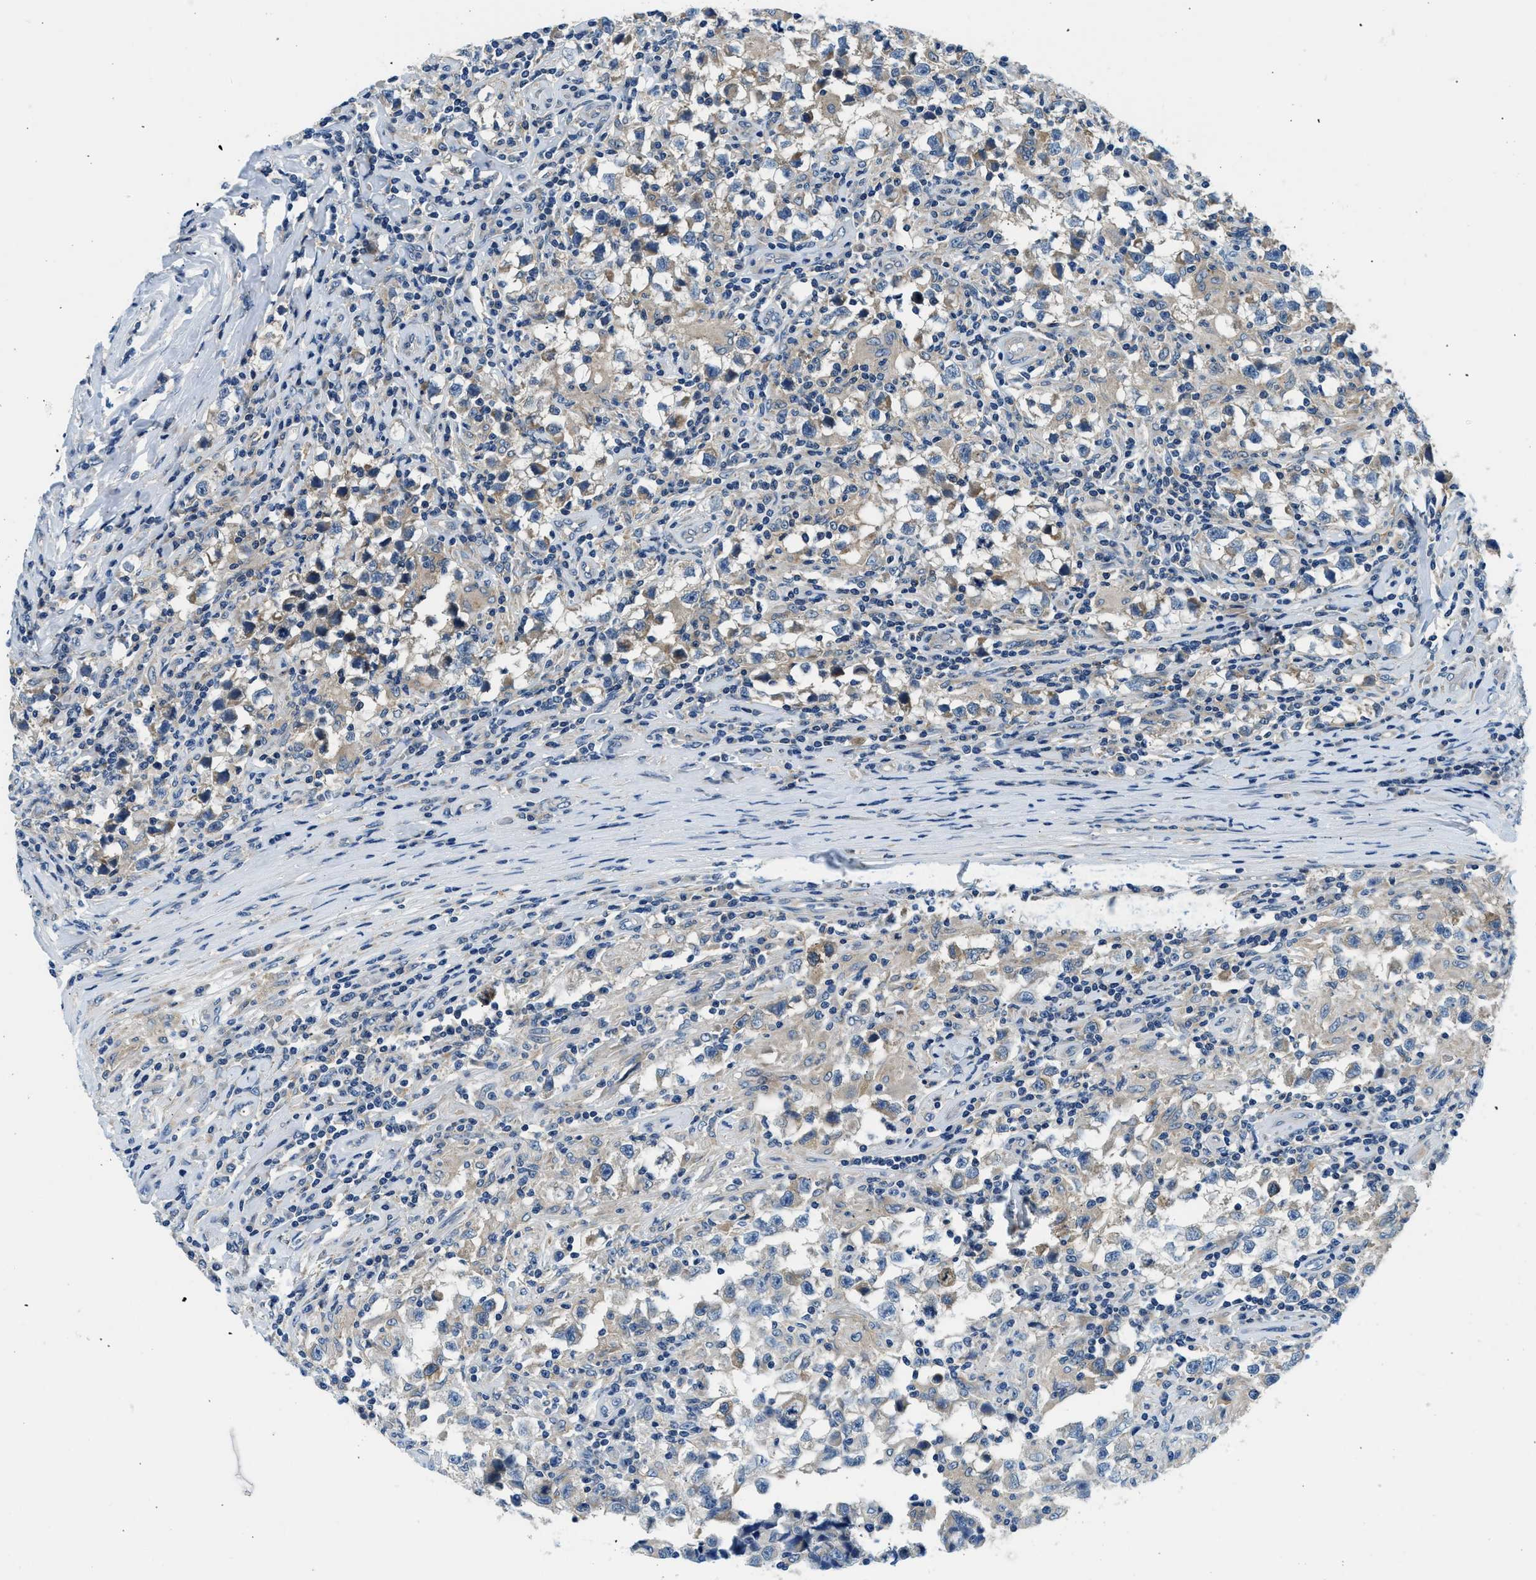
{"staining": {"intensity": "moderate", "quantity": "<25%", "location": "cytoplasmic/membranous"}, "tissue": "testis cancer", "cell_type": "Tumor cells", "image_type": "cancer", "snomed": [{"axis": "morphology", "description": "Carcinoma, Embryonal, NOS"}, {"axis": "topography", "description": "Testis"}], "caption": "A low amount of moderate cytoplasmic/membranous expression is identified in about <25% of tumor cells in testis embryonal carcinoma tissue.", "gene": "LPIN2", "patient": {"sex": "male", "age": 21}}